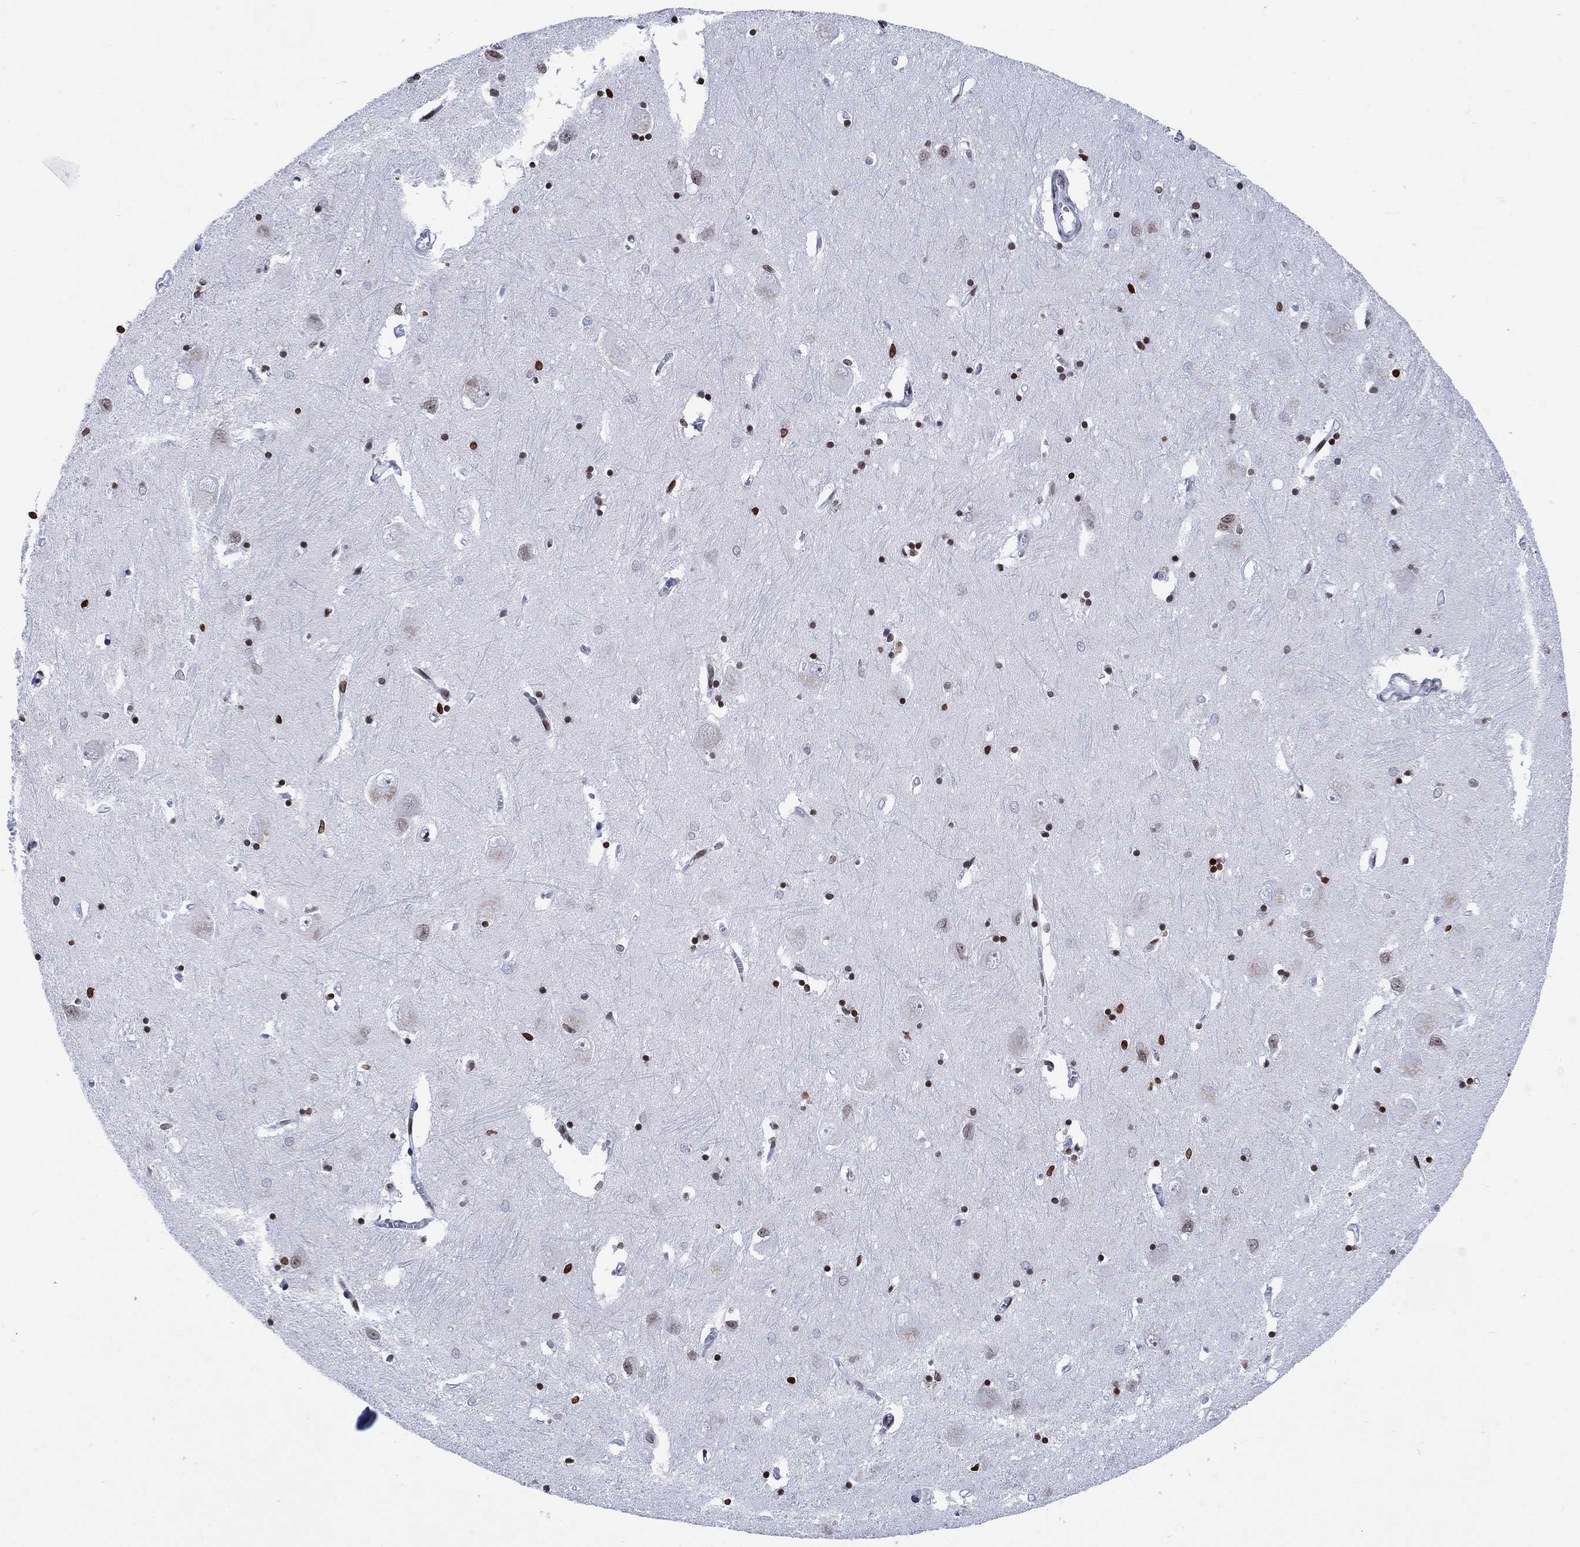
{"staining": {"intensity": "strong", "quantity": "25%-75%", "location": "nuclear"}, "tissue": "caudate", "cell_type": "Glial cells", "image_type": "normal", "snomed": [{"axis": "morphology", "description": "Normal tissue, NOS"}, {"axis": "topography", "description": "Lateral ventricle wall"}], "caption": "Immunohistochemistry photomicrograph of normal caudate stained for a protein (brown), which demonstrates high levels of strong nuclear staining in about 25%-75% of glial cells.", "gene": "HMGA1", "patient": {"sex": "male", "age": 54}}